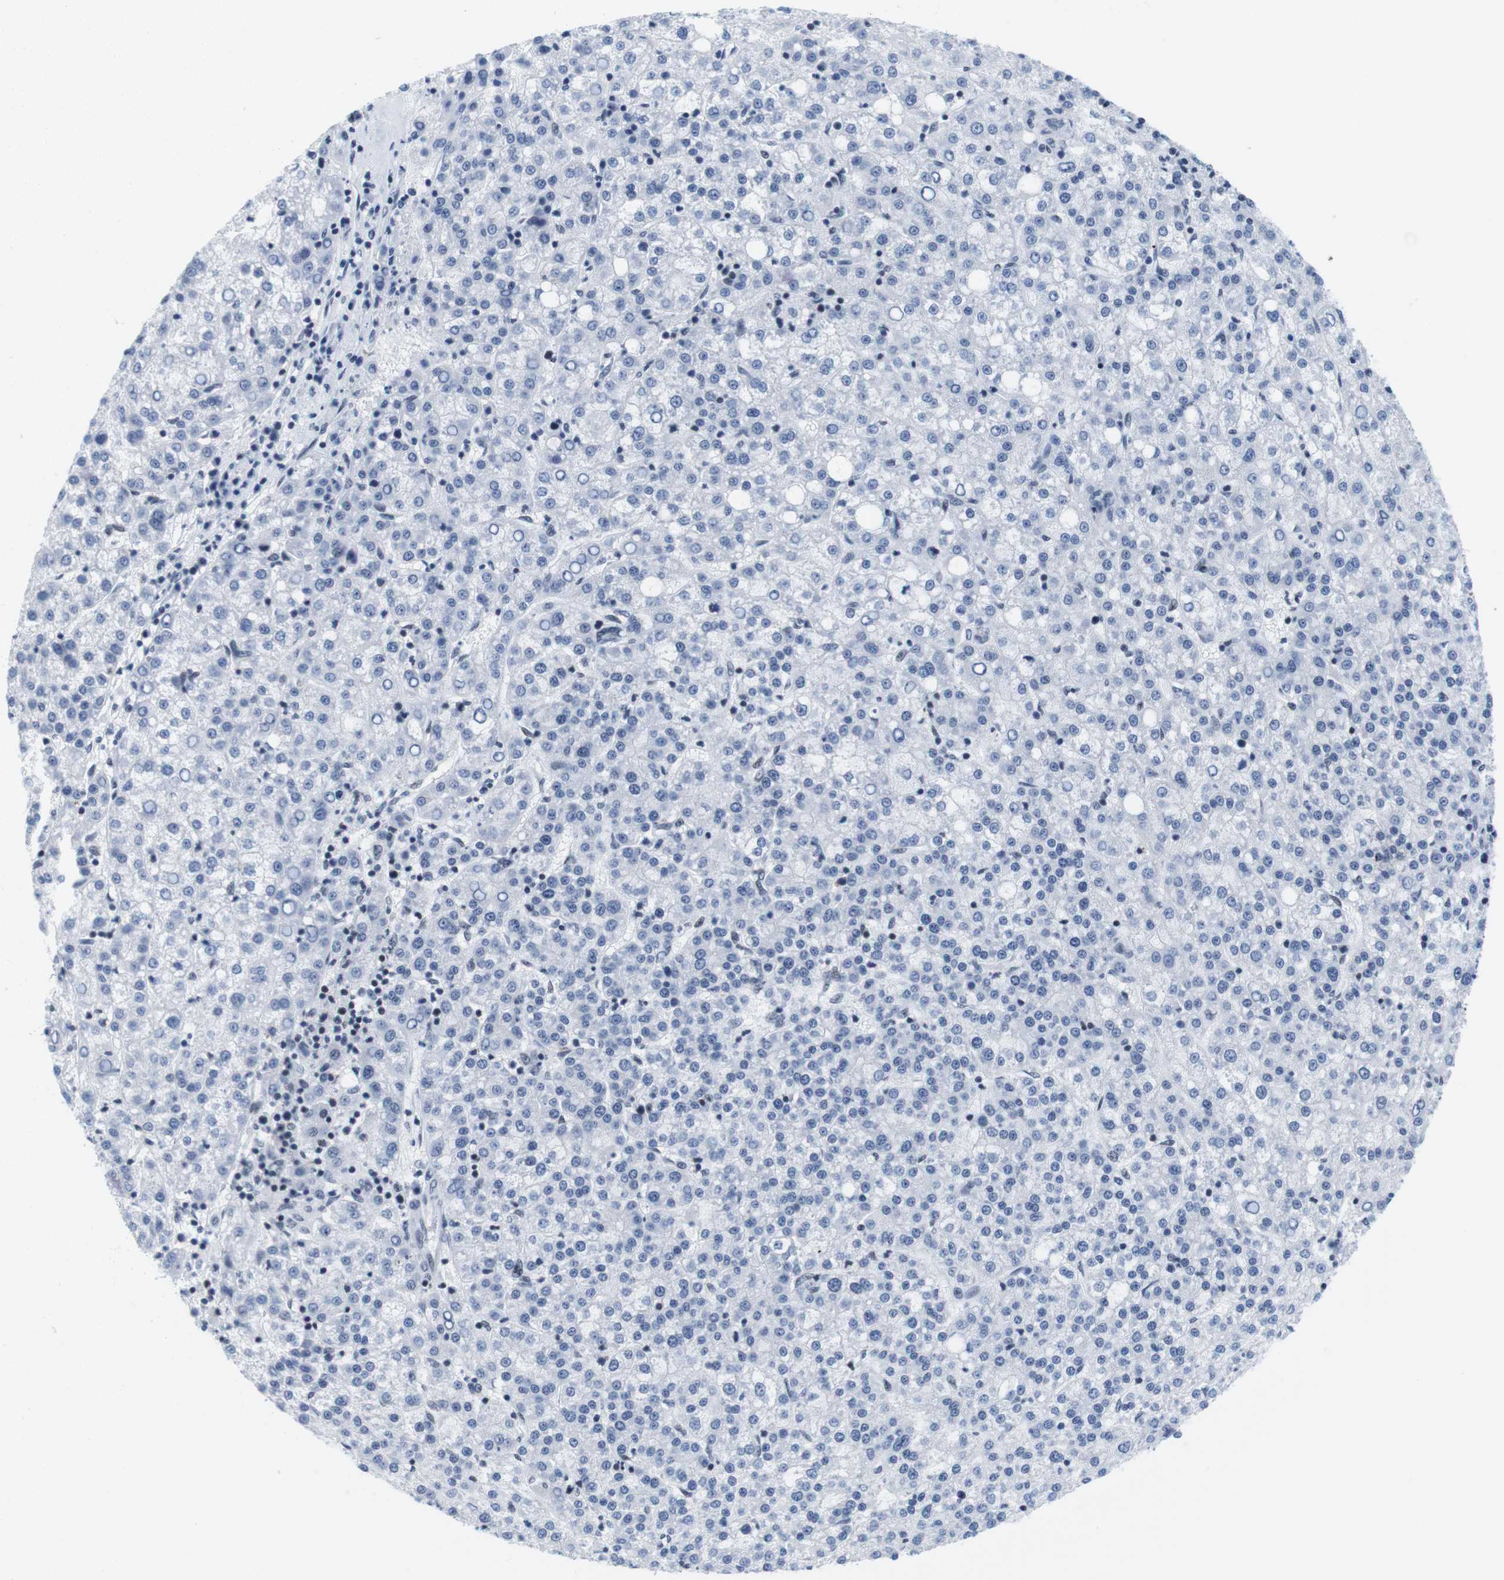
{"staining": {"intensity": "negative", "quantity": "none", "location": "none"}, "tissue": "liver cancer", "cell_type": "Tumor cells", "image_type": "cancer", "snomed": [{"axis": "morphology", "description": "Carcinoma, Hepatocellular, NOS"}, {"axis": "topography", "description": "Liver"}], "caption": "Protein analysis of liver cancer shows no significant expression in tumor cells.", "gene": "IFI16", "patient": {"sex": "female", "age": 58}}